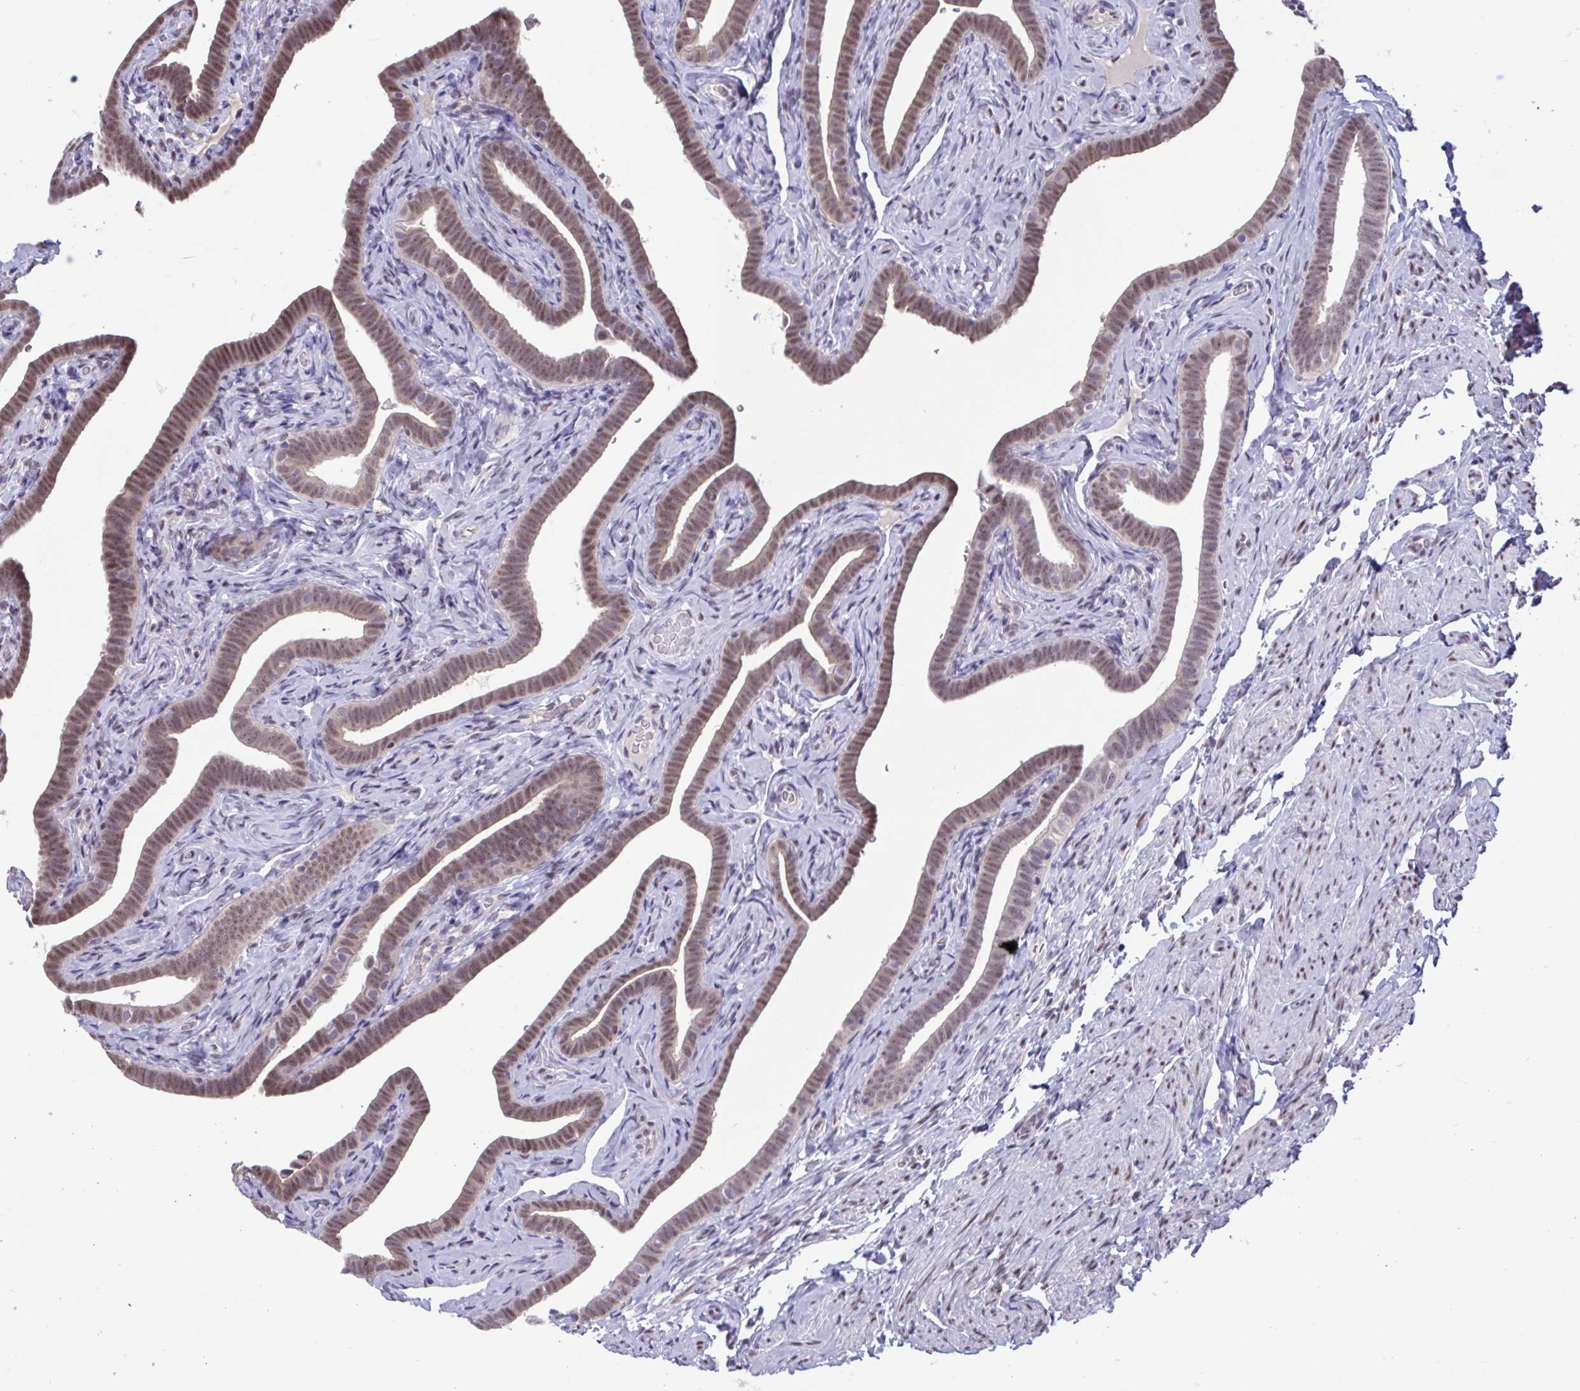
{"staining": {"intensity": "moderate", "quantity": ">75%", "location": "nuclear"}, "tissue": "fallopian tube", "cell_type": "Glandular cells", "image_type": "normal", "snomed": [{"axis": "morphology", "description": "Normal tissue, NOS"}, {"axis": "topography", "description": "Fallopian tube"}], "caption": "Protein staining by immunohistochemistry displays moderate nuclear staining in about >75% of glandular cells in unremarkable fallopian tube.", "gene": "RBL1", "patient": {"sex": "female", "age": 69}}